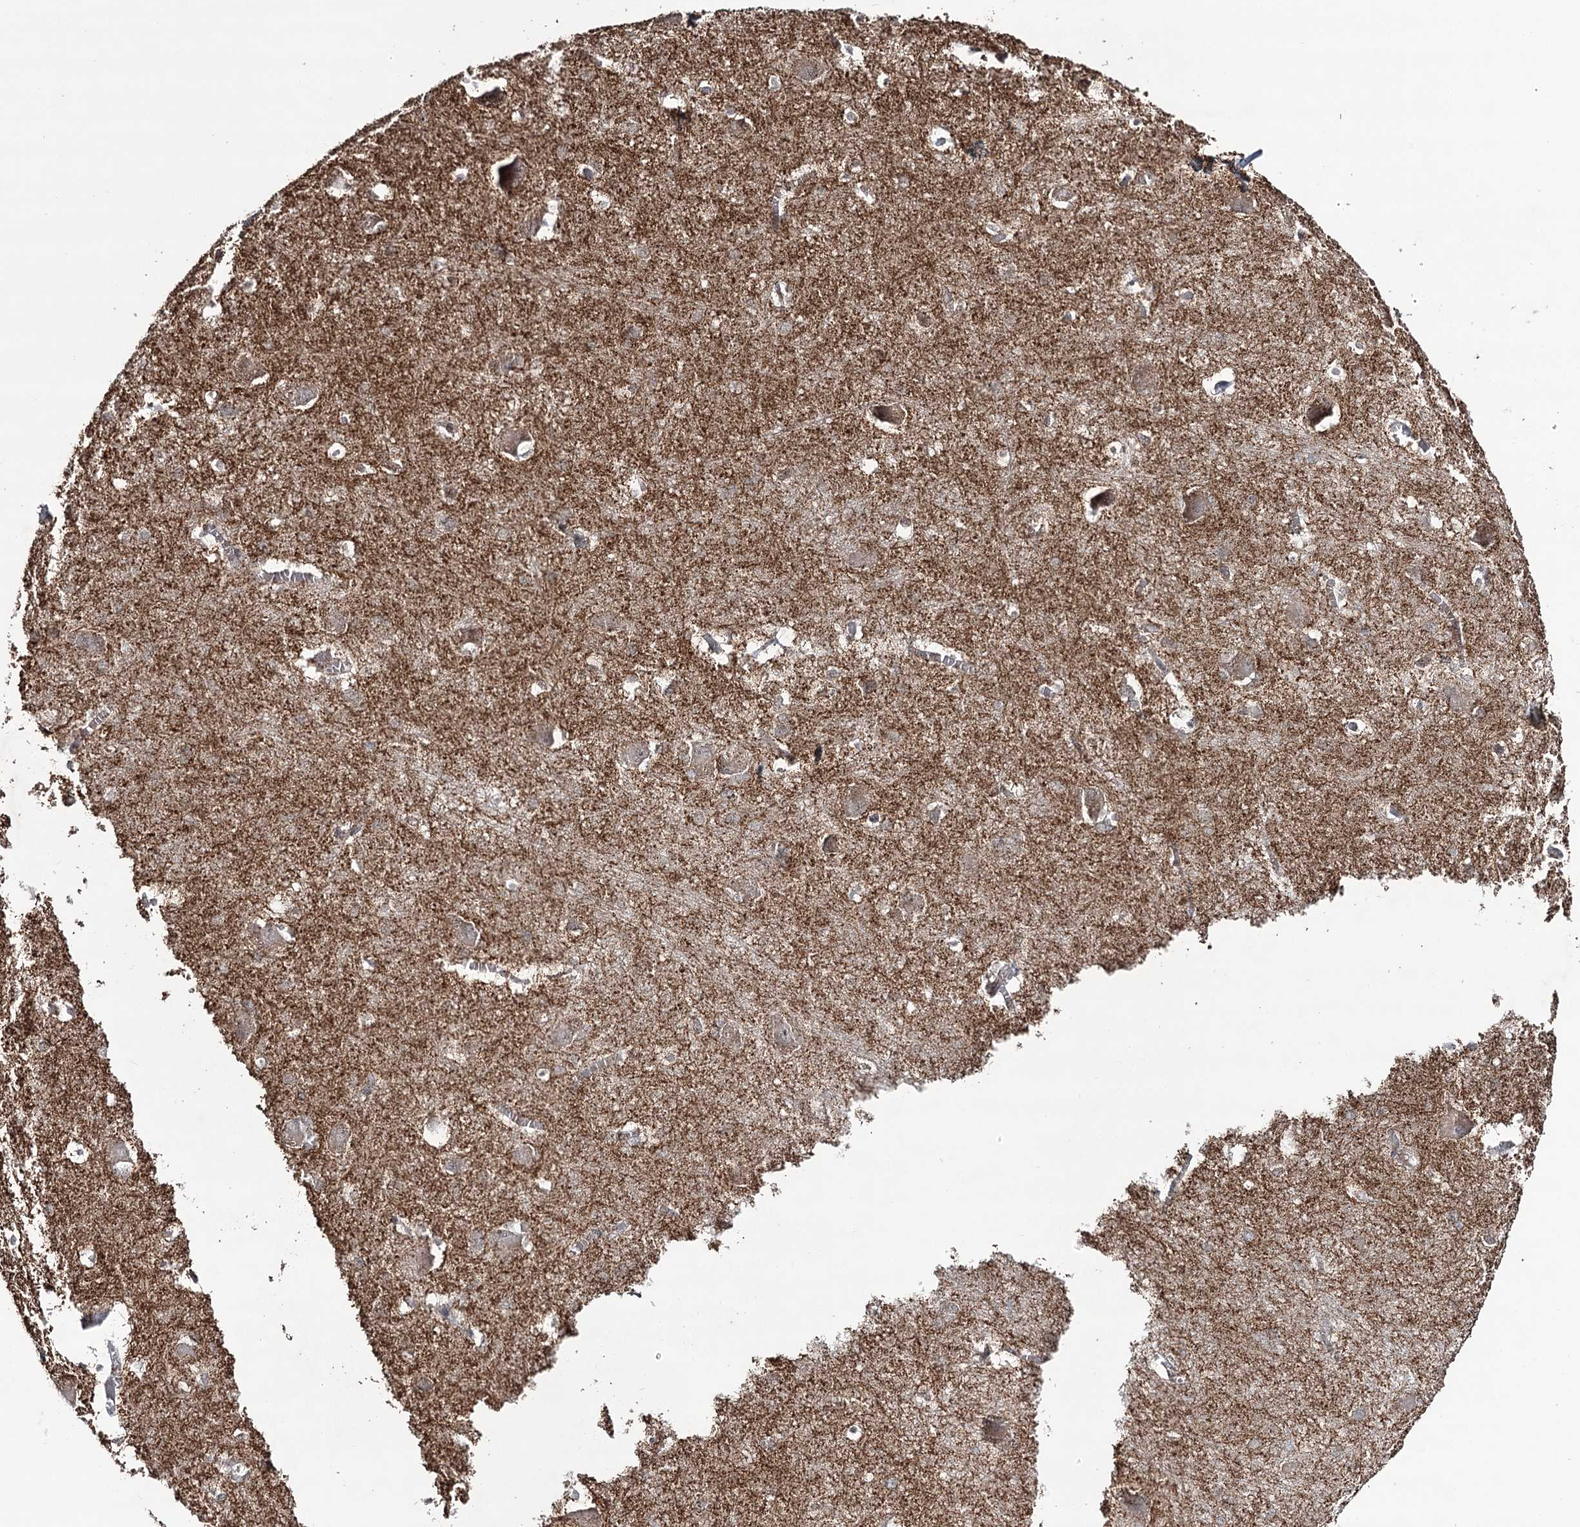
{"staining": {"intensity": "moderate", "quantity": "<25%", "location": "cytoplasmic/membranous"}, "tissue": "caudate", "cell_type": "Glial cells", "image_type": "normal", "snomed": [{"axis": "morphology", "description": "Normal tissue, NOS"}, {"axis": "topography", "description": "Lateral ventricle wall"}], "caption": "The photomicrograph exhibits immunohistochemical staining of normal caudate. There is moderate cytoplasmic/membranous positivity is present in about <25% of glial cells. The staining was performed using DAB (3,3'-diaminobenzidine), with brown indicating positive protein expression. Nuclei are stained blue with hematoxylin.", "gene": "SYNGR3", "patient": {"sex": "male", "age": 37}}